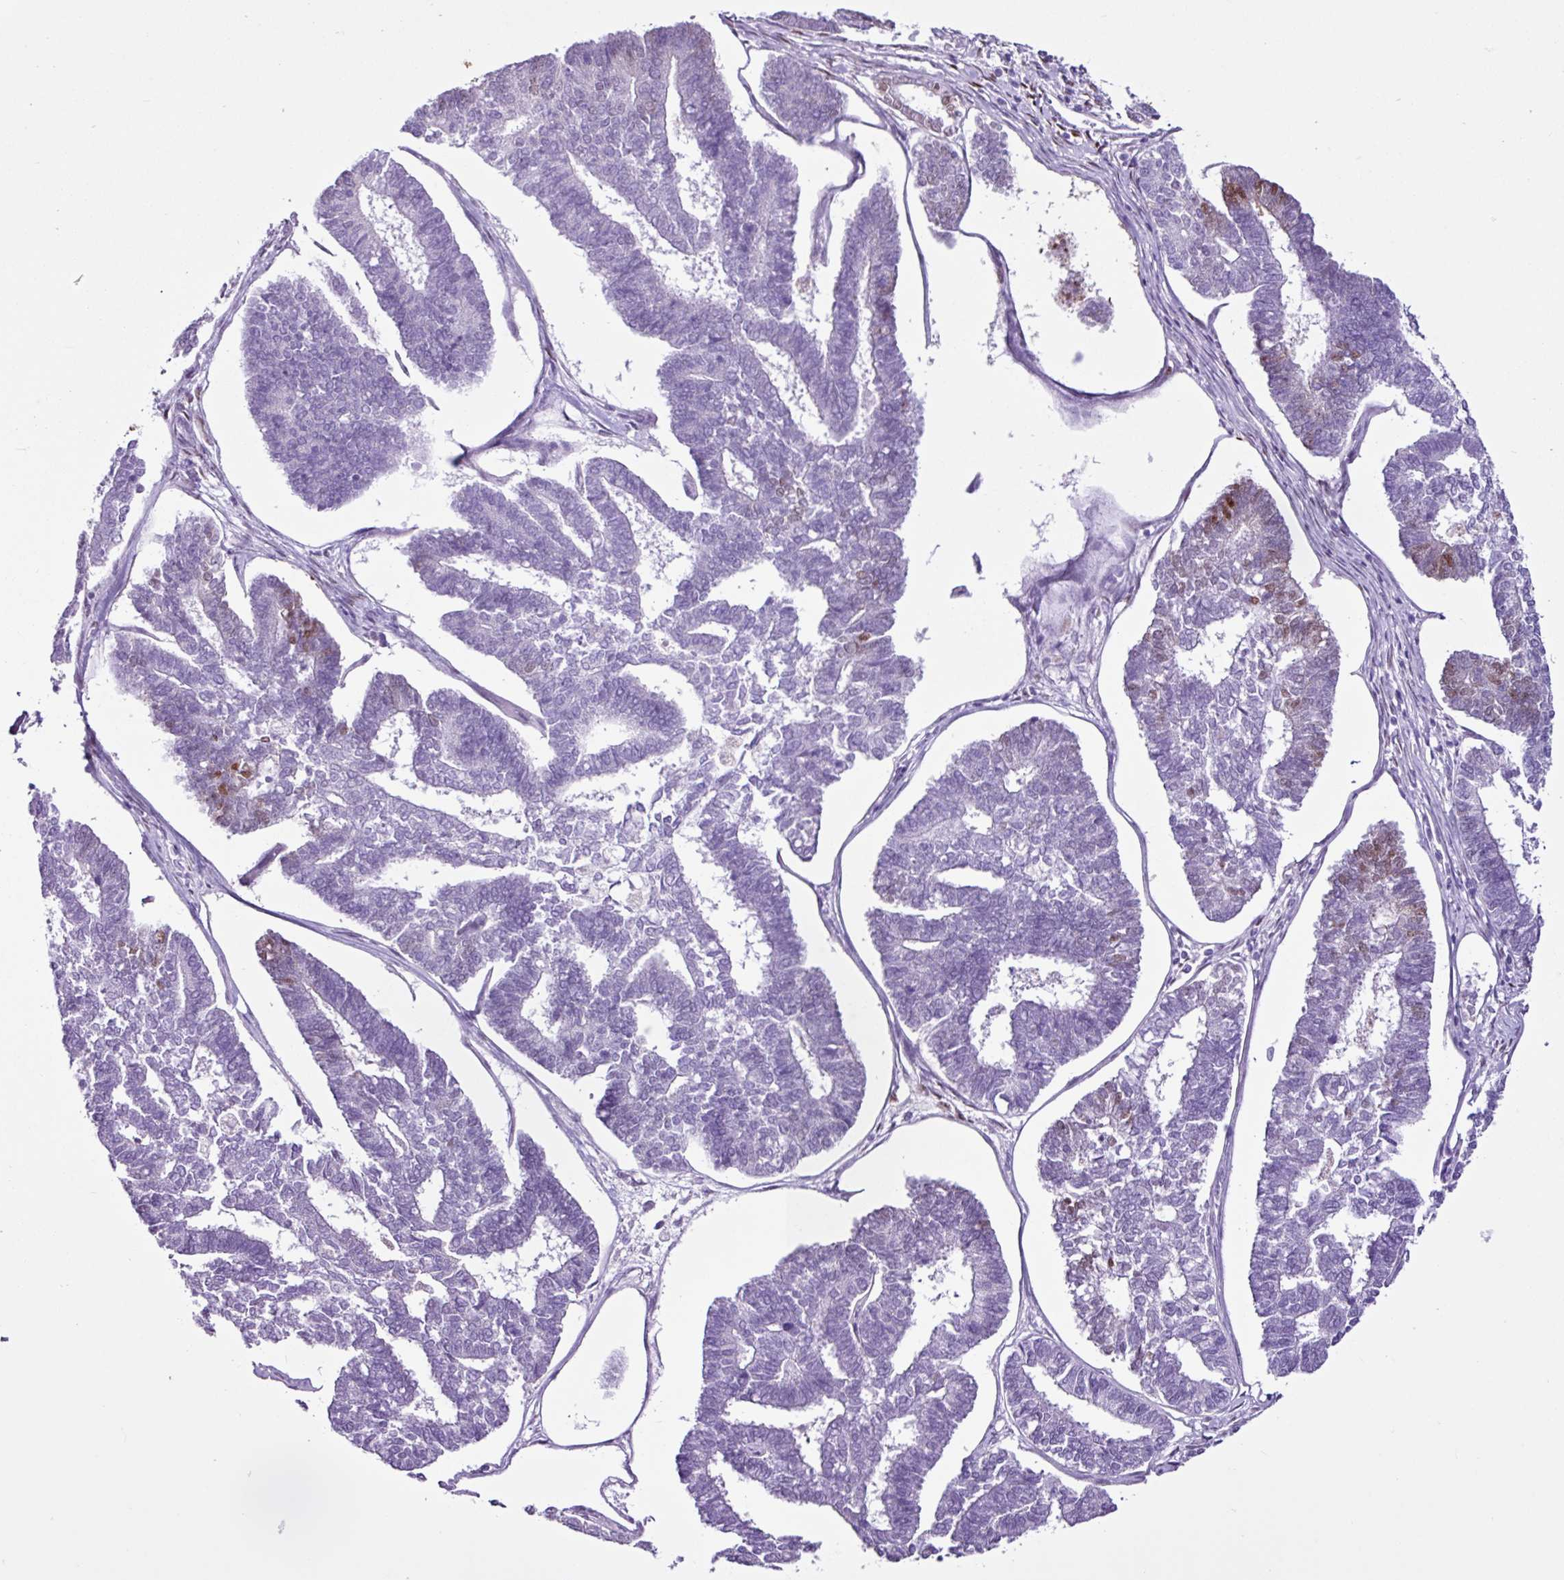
{"staining": {"intensity": "moderate", "quantity": "<25%", "location": "nuclear"}, "tissue": "endometrial cancer", "cell_type": "Tumor cells", "image_type": "cancer", "snomed": [{"axis": "morphology", "description": "Adenocarcinoma, NOS"}, {"axis": "topography", "description": "Endometrium"}], "caption": "About <25% of tumor cells in endometrial adenocarcinoma exhibit moderate nuclear protein positivity as visualized by brown immunohistochemical staining.", "gene": "PGR", "patient": {"sex": "female", "age": 70}}